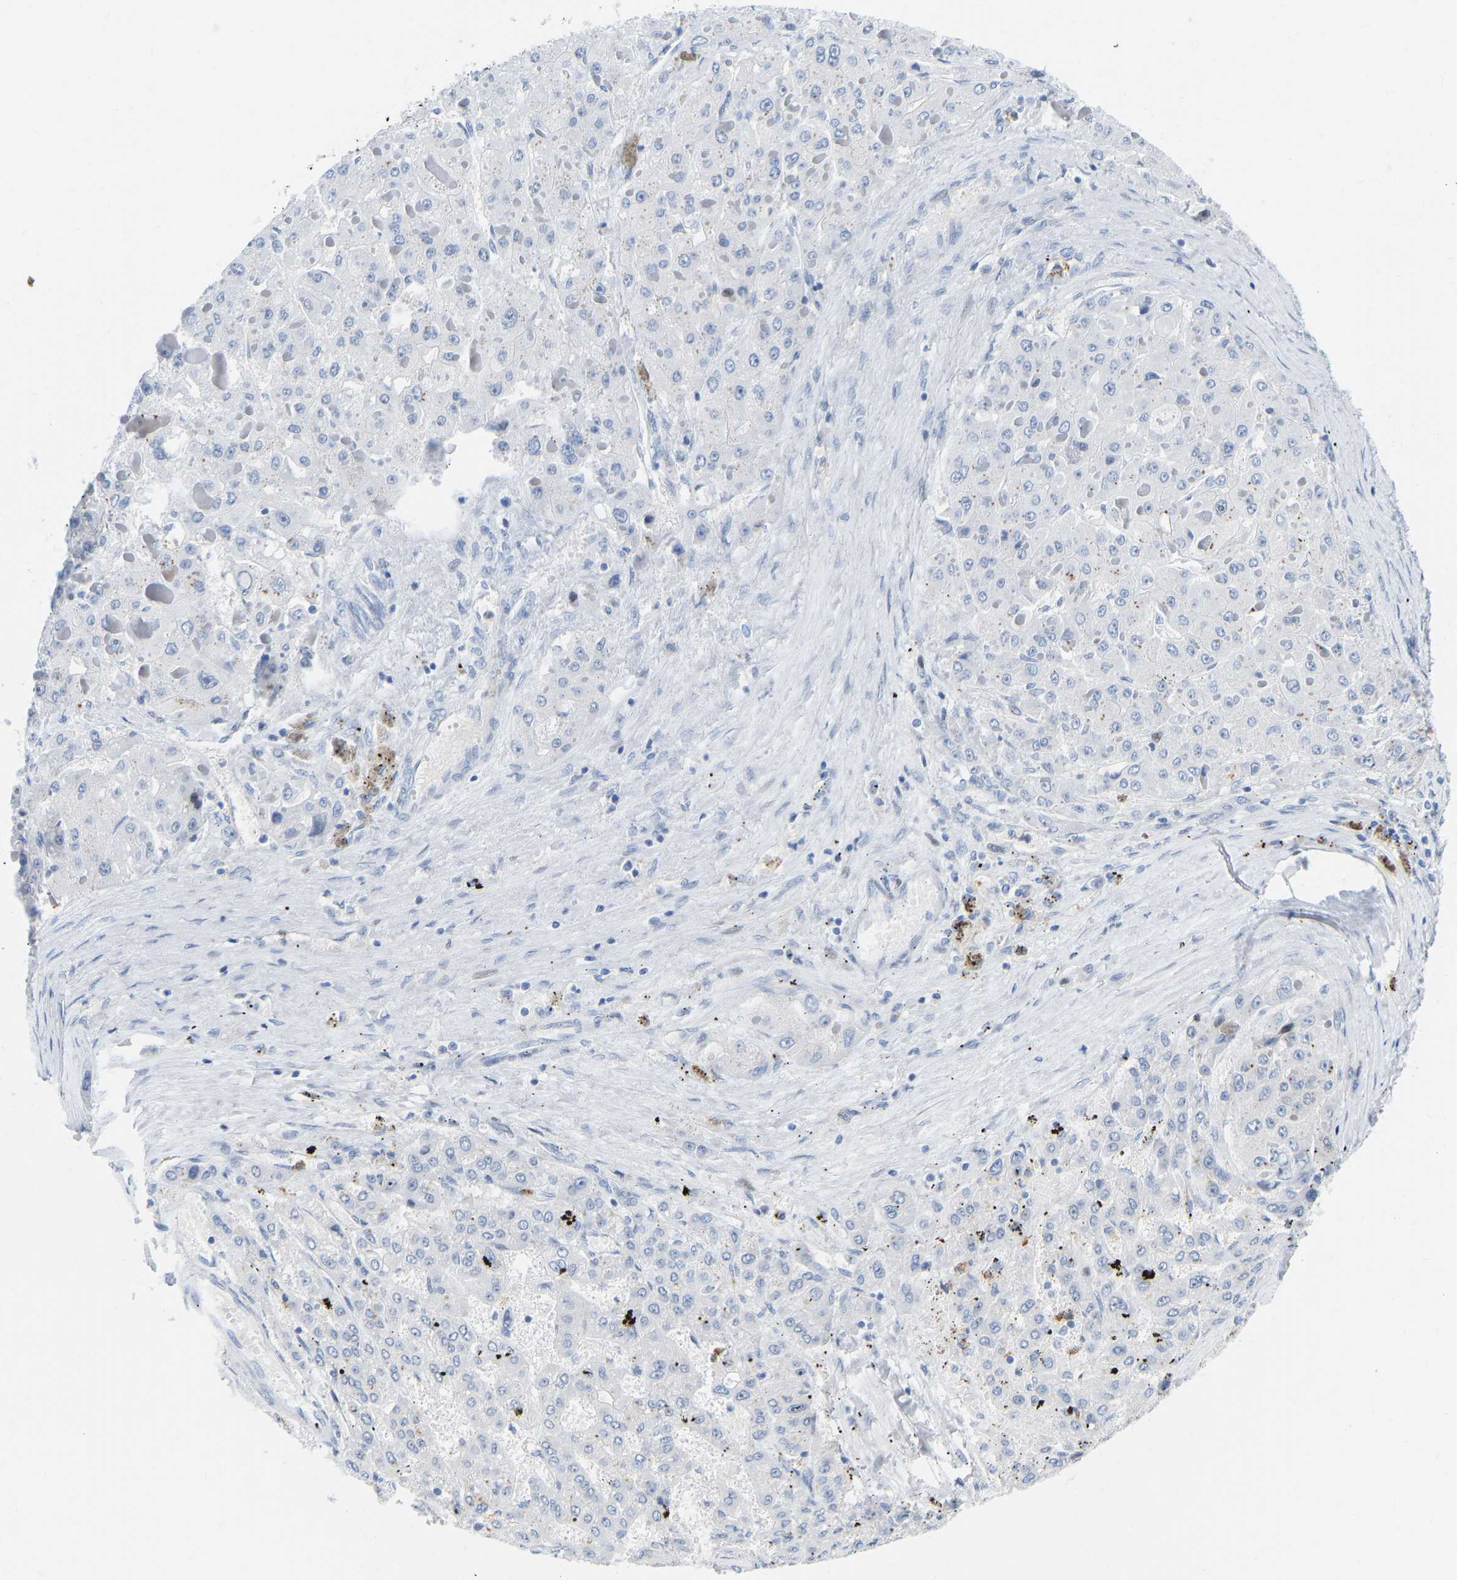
{"staining": {"intensity": "negative", "quantity": "none", "location": "none"}, "tissue": "liver cancer", "cell_type": "Tumor cells", "image_type": "cancer", "snomed": [{"axis": "morphology", "description": "Carcinoma, Hepatocellular, NOS"}, {"axis": "topography", "description": "Liver"}], "caption": "A photomicrograph of hepatocellular carcinoma (liver) stained for a protein demonstrates no brown staining in tumor cells.", "gene": "HDAC5", "patient": {"sex": "female", "age": 73}}